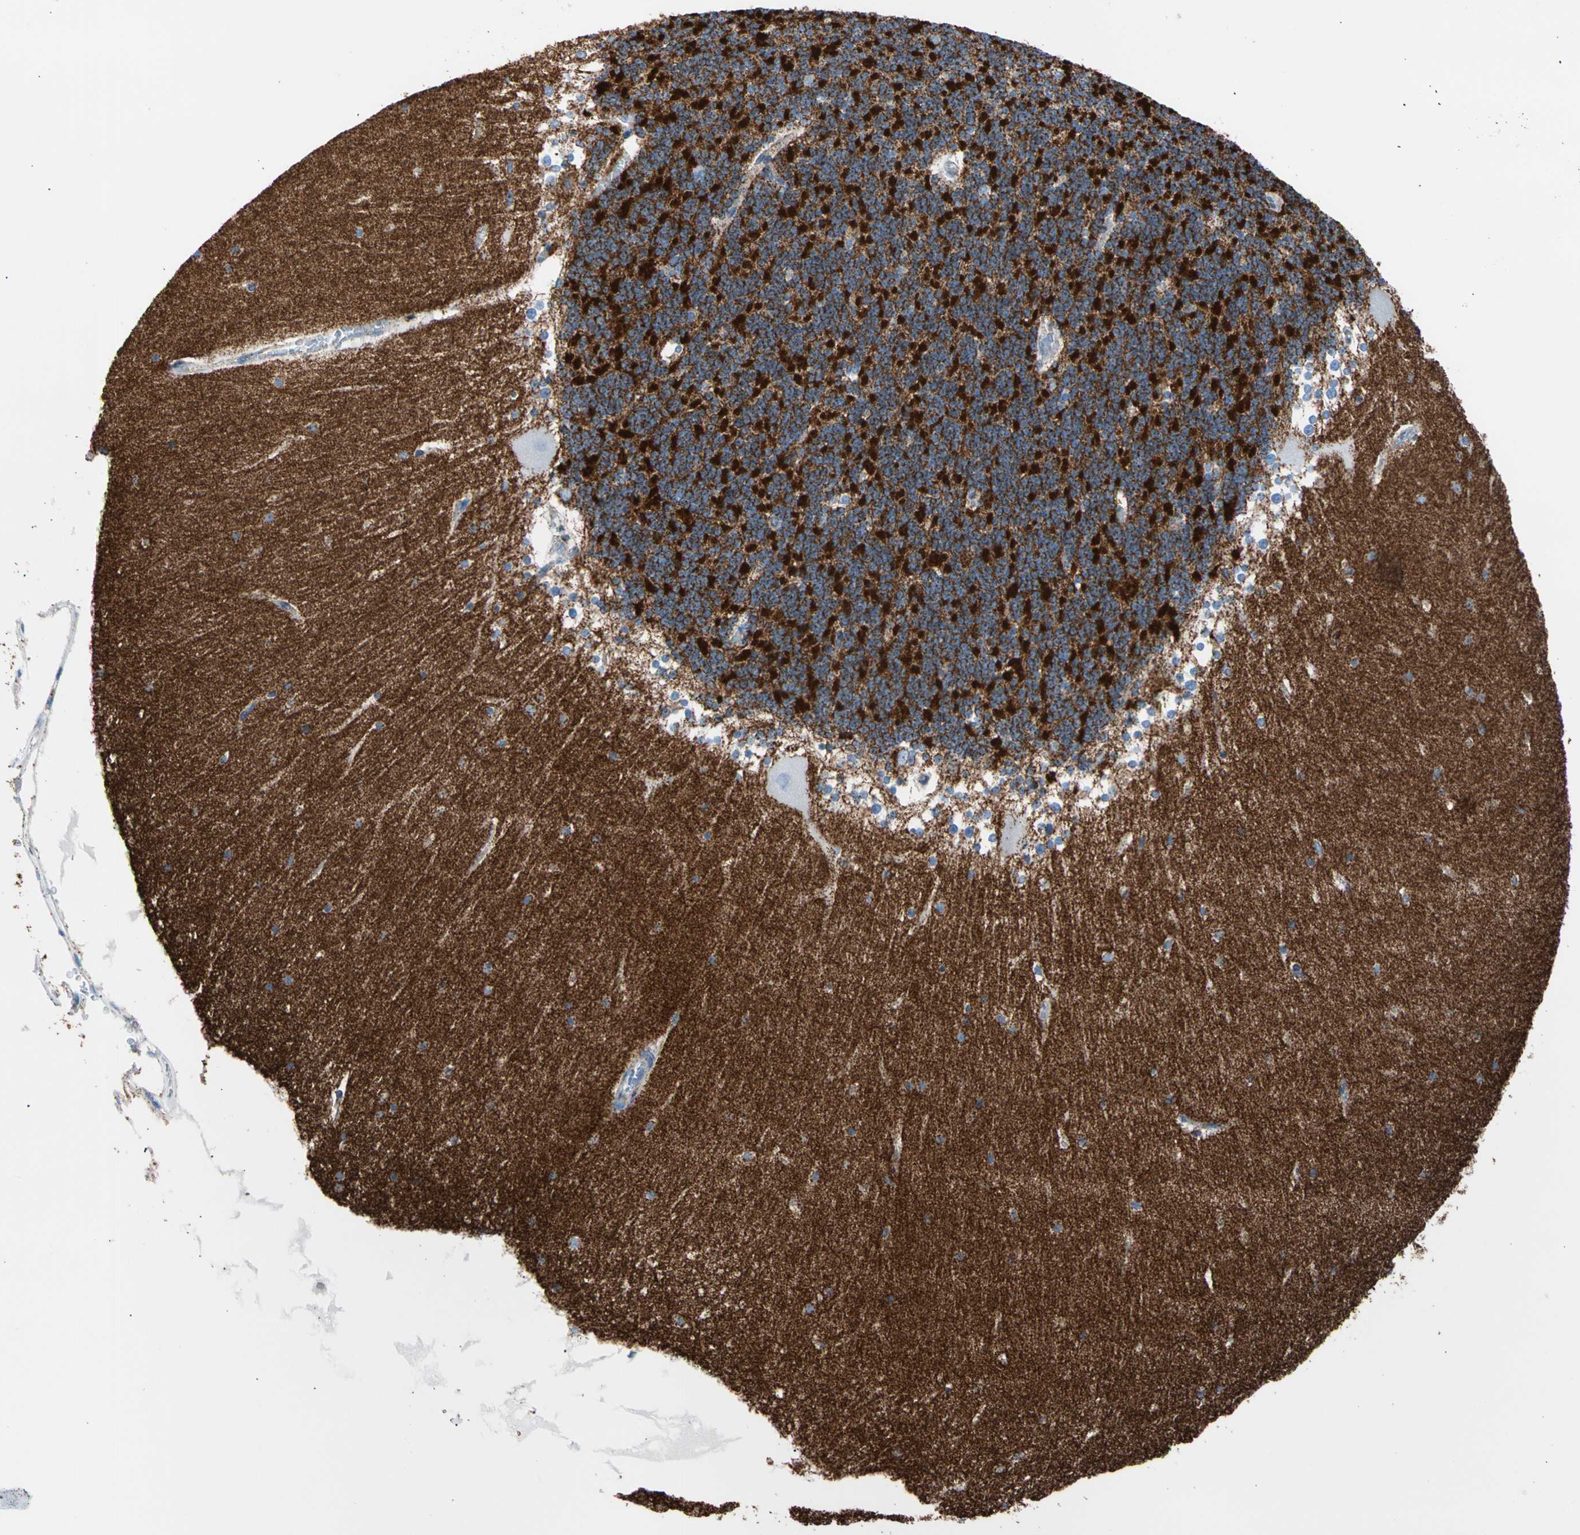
{"staining": {"intensity": "strong", "quantity": "25%-75%", "location": "cytoplasmic/membranous"}, "tissue": "cerebellum", "cell_type": "Cells in granular layer", "image_type": "normal", "snomed": [{"axis": "morphology", "description": "Normal tissue, NOS"}, {"axis": "topography", "description": "Cerebellum"}], "caption": "This is a micrograph of IHC staining of benign cerebellum, which shows strong staining in the cytoplasmic/membranous of cells in granular layer.", "gene": "HK1", "patient": {"sex": "female", "age": 19}}